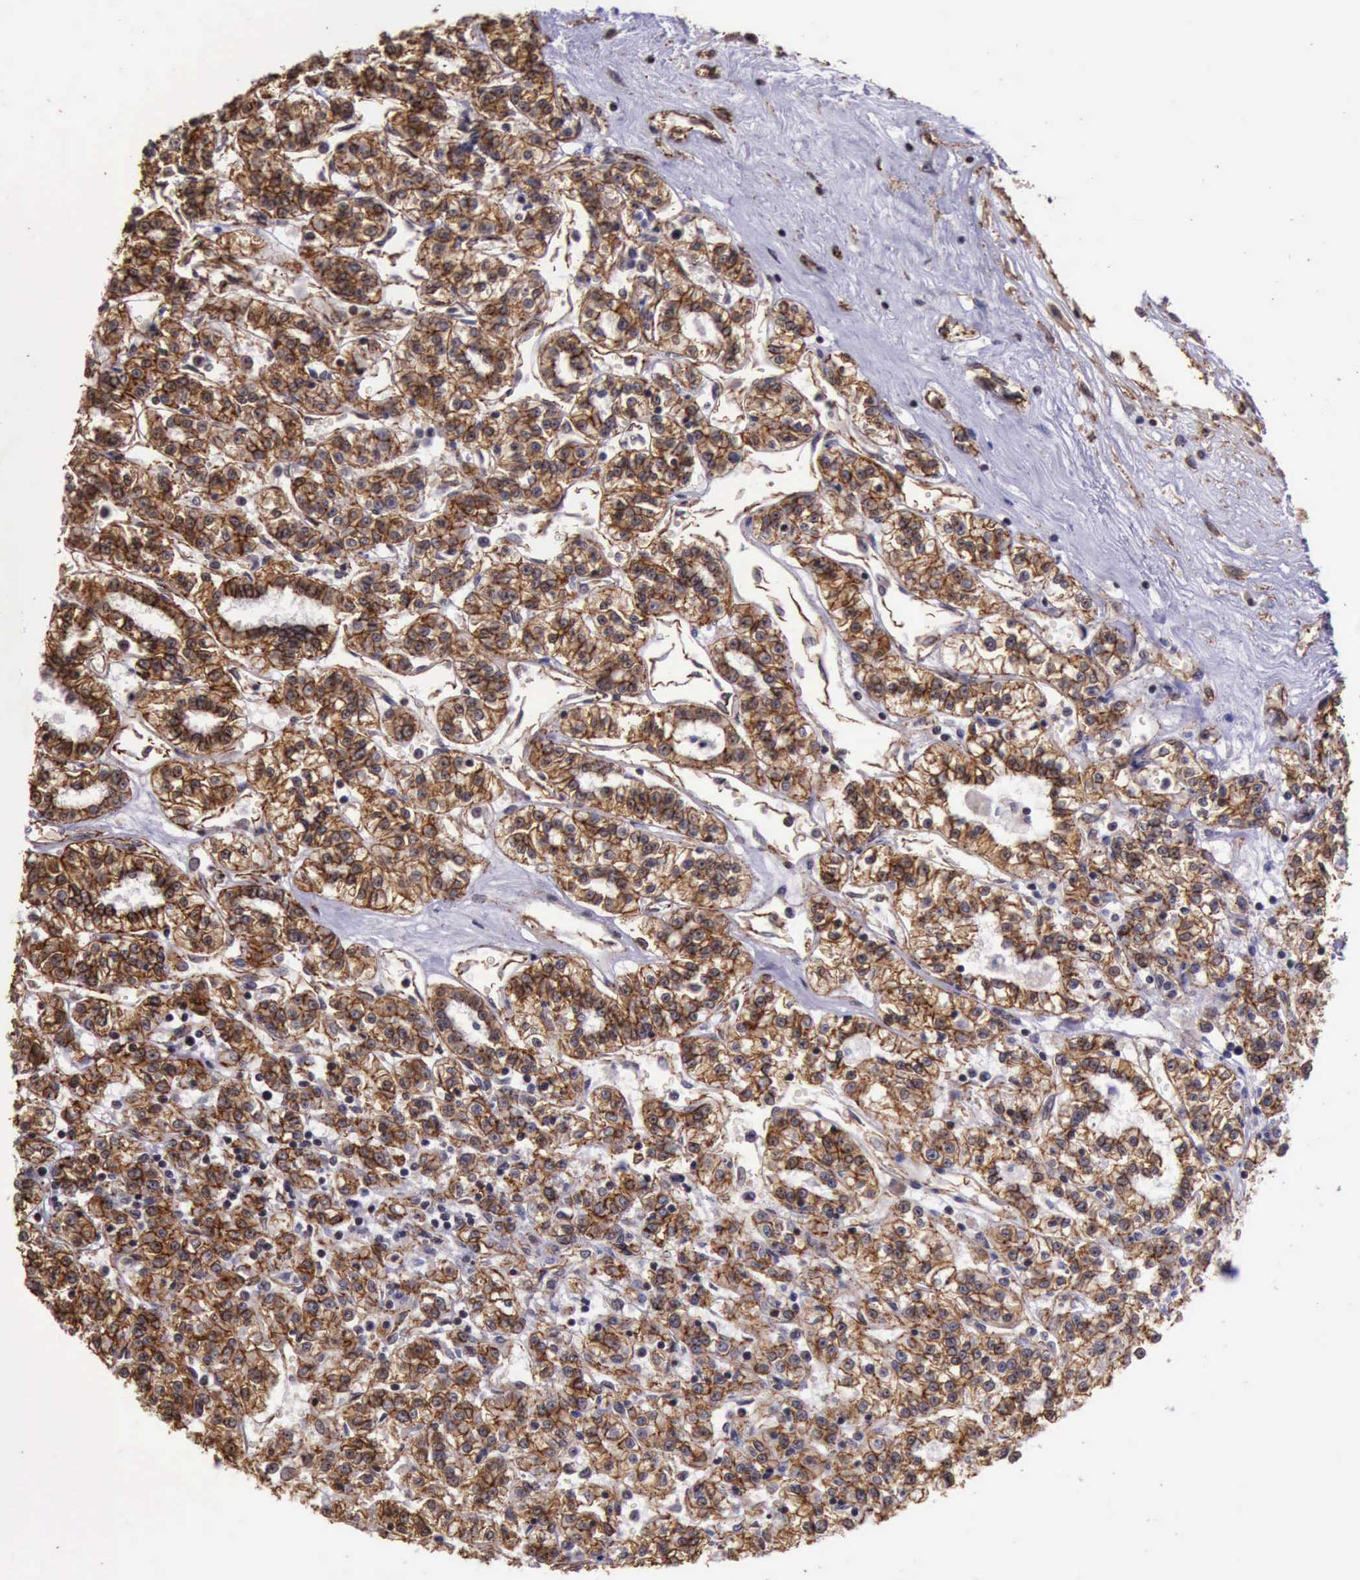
{"staining": {"intensity": "moderate", "quantity": ">75%", "location": "cytoplasmic/membranous"}, "tissue": "renal cancer", "cell_type": "Tumor cells", "image_type": "cancer", "snomed": [{"axis": "morphology", "description": "Adenocarcinoma, NOS"}, {"axis": "topography", "description": "Kidney"}], "caption": "Protein staining shows moderate cytoplasmic/membranous staining in approximately >75% of tumor cells in renal cancer (adenocarcinoma).", "gene": "CTNNB1", "patient": {"sex": "female", "age": 76}}